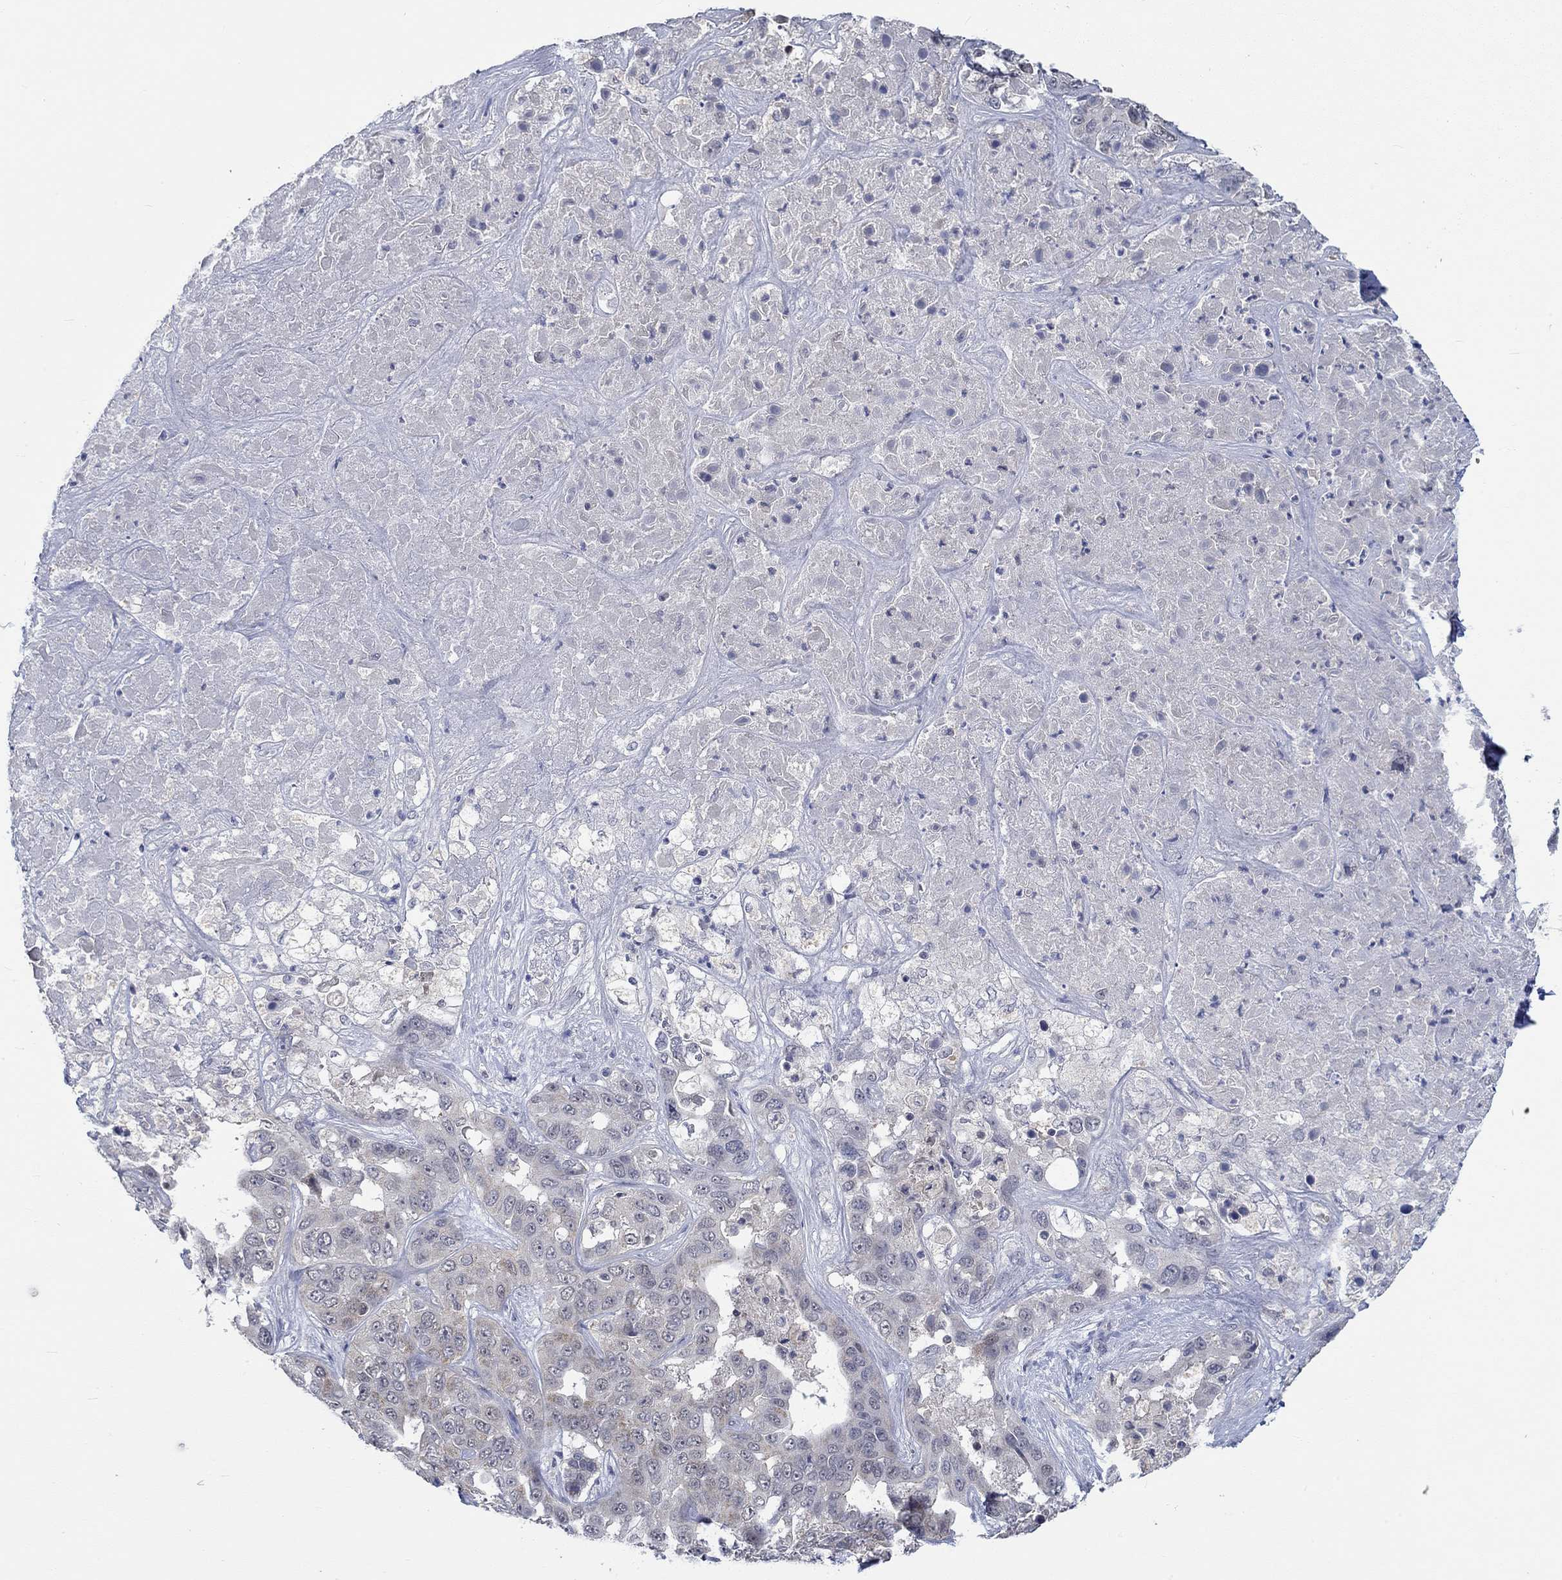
{"staining": {"intensity": "weak", "quantity": "<25%", "location": "cytoplasmic/membranous"}, "tissue": "liver cancer", "cell_type": "Tumor cells", "image_type": "cancer", "snomed": [{"axis": "morphology", "description": "Cholangiocarcinoma"}, {"axis": "topography", "description": "Liver"}], "caption": "Tumor cells are negative for protein expression in human liver cancer (cholangiocarcinoma).", "gene": "WASF1", "patient": {"sex": "female", "age": 52}}